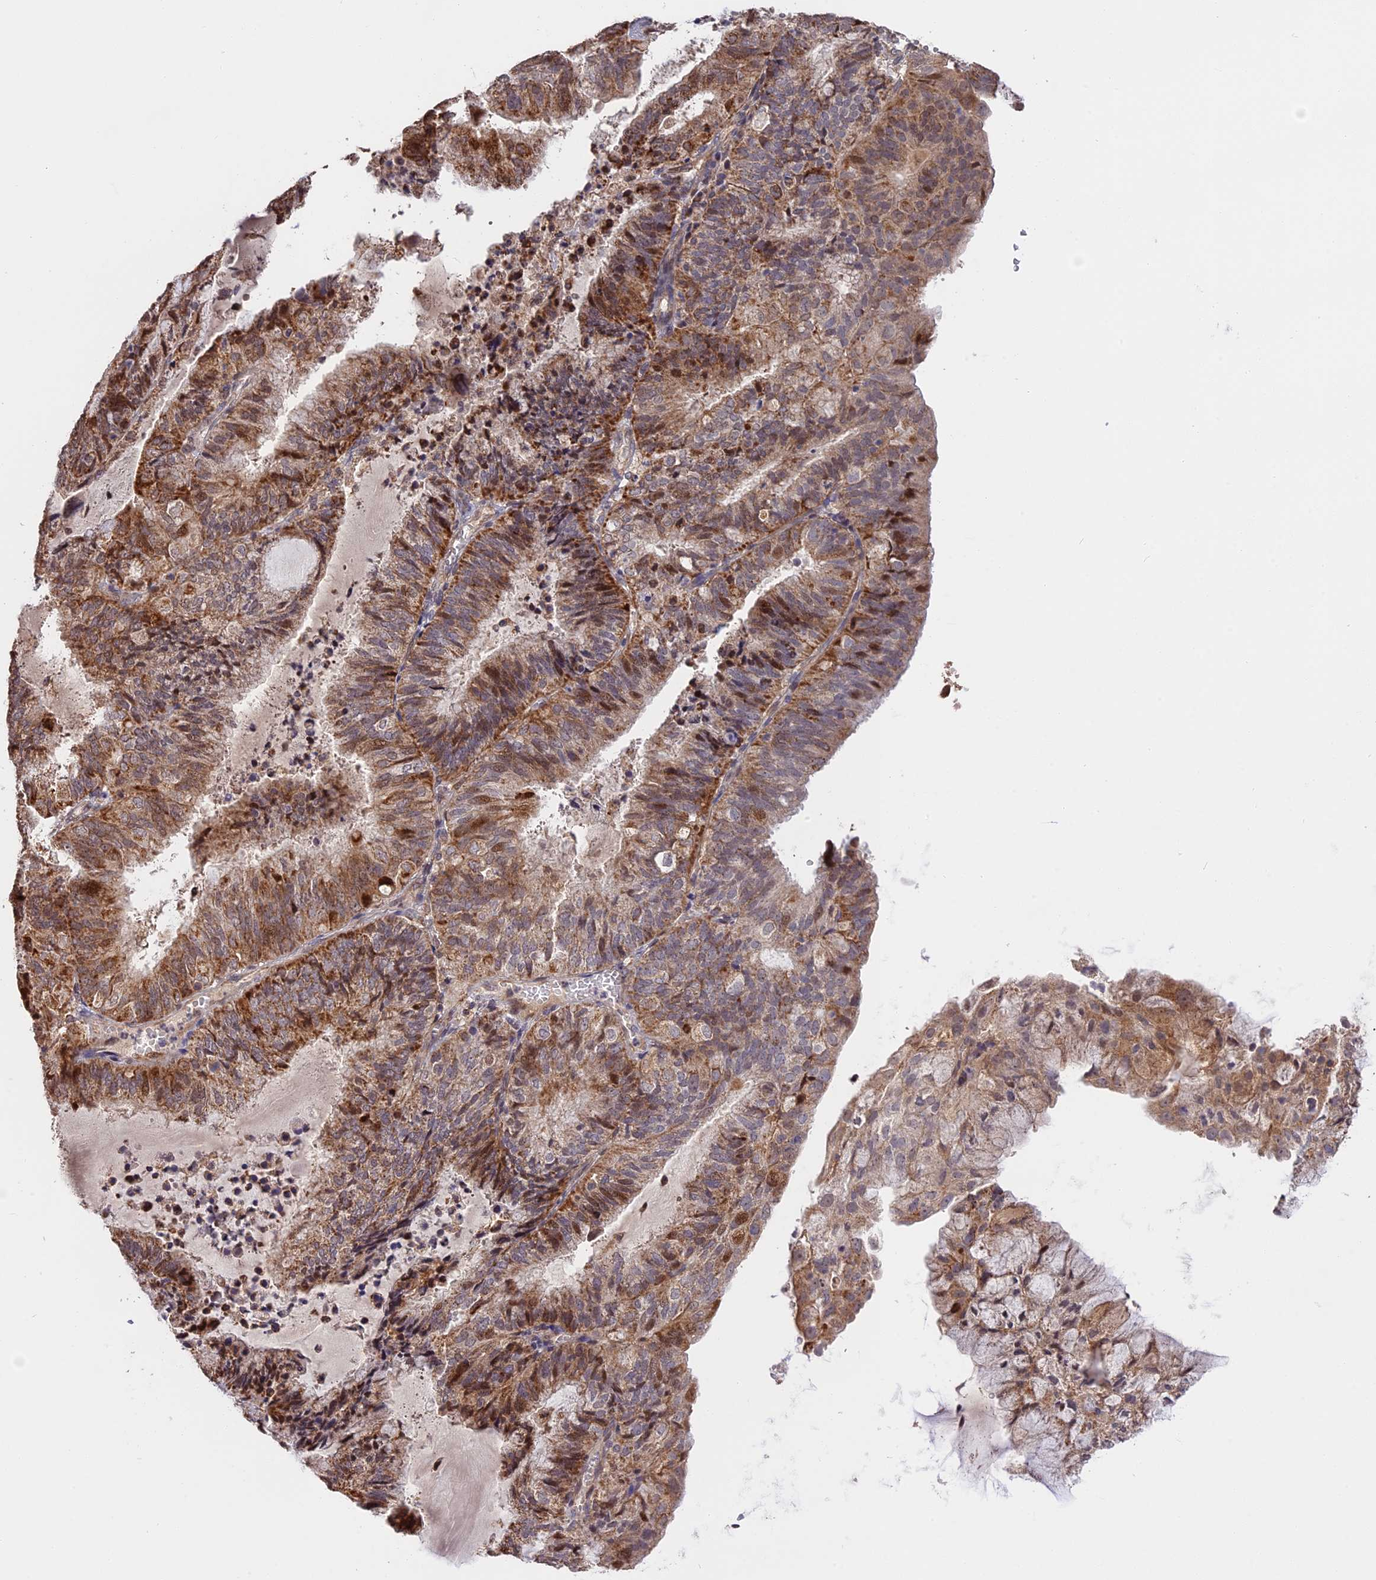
{"staining": {"intensity": "moderate", "quantity": ">75%", "location": "cytoplasmic/membranous,nuclear"}, "tissue": "endometrial cancer", "cell_type": "Tumor cells", "image_type": "cancer", "snomed": [{"axis": "morphology", "description": "Adenocarcinoma, NOS"}, {"axis": "topography", "description": "Endometrium"}], "caption": "Immunohistochemical staining of human adenocarcinoma (endometrial) shows medium levels of moderate cytoplasmic/membranous and nuclear protein staining in approximately >75% of tumor cells.", "gene": "RERGL", "patient": {"sex": "female", "age": 81}}